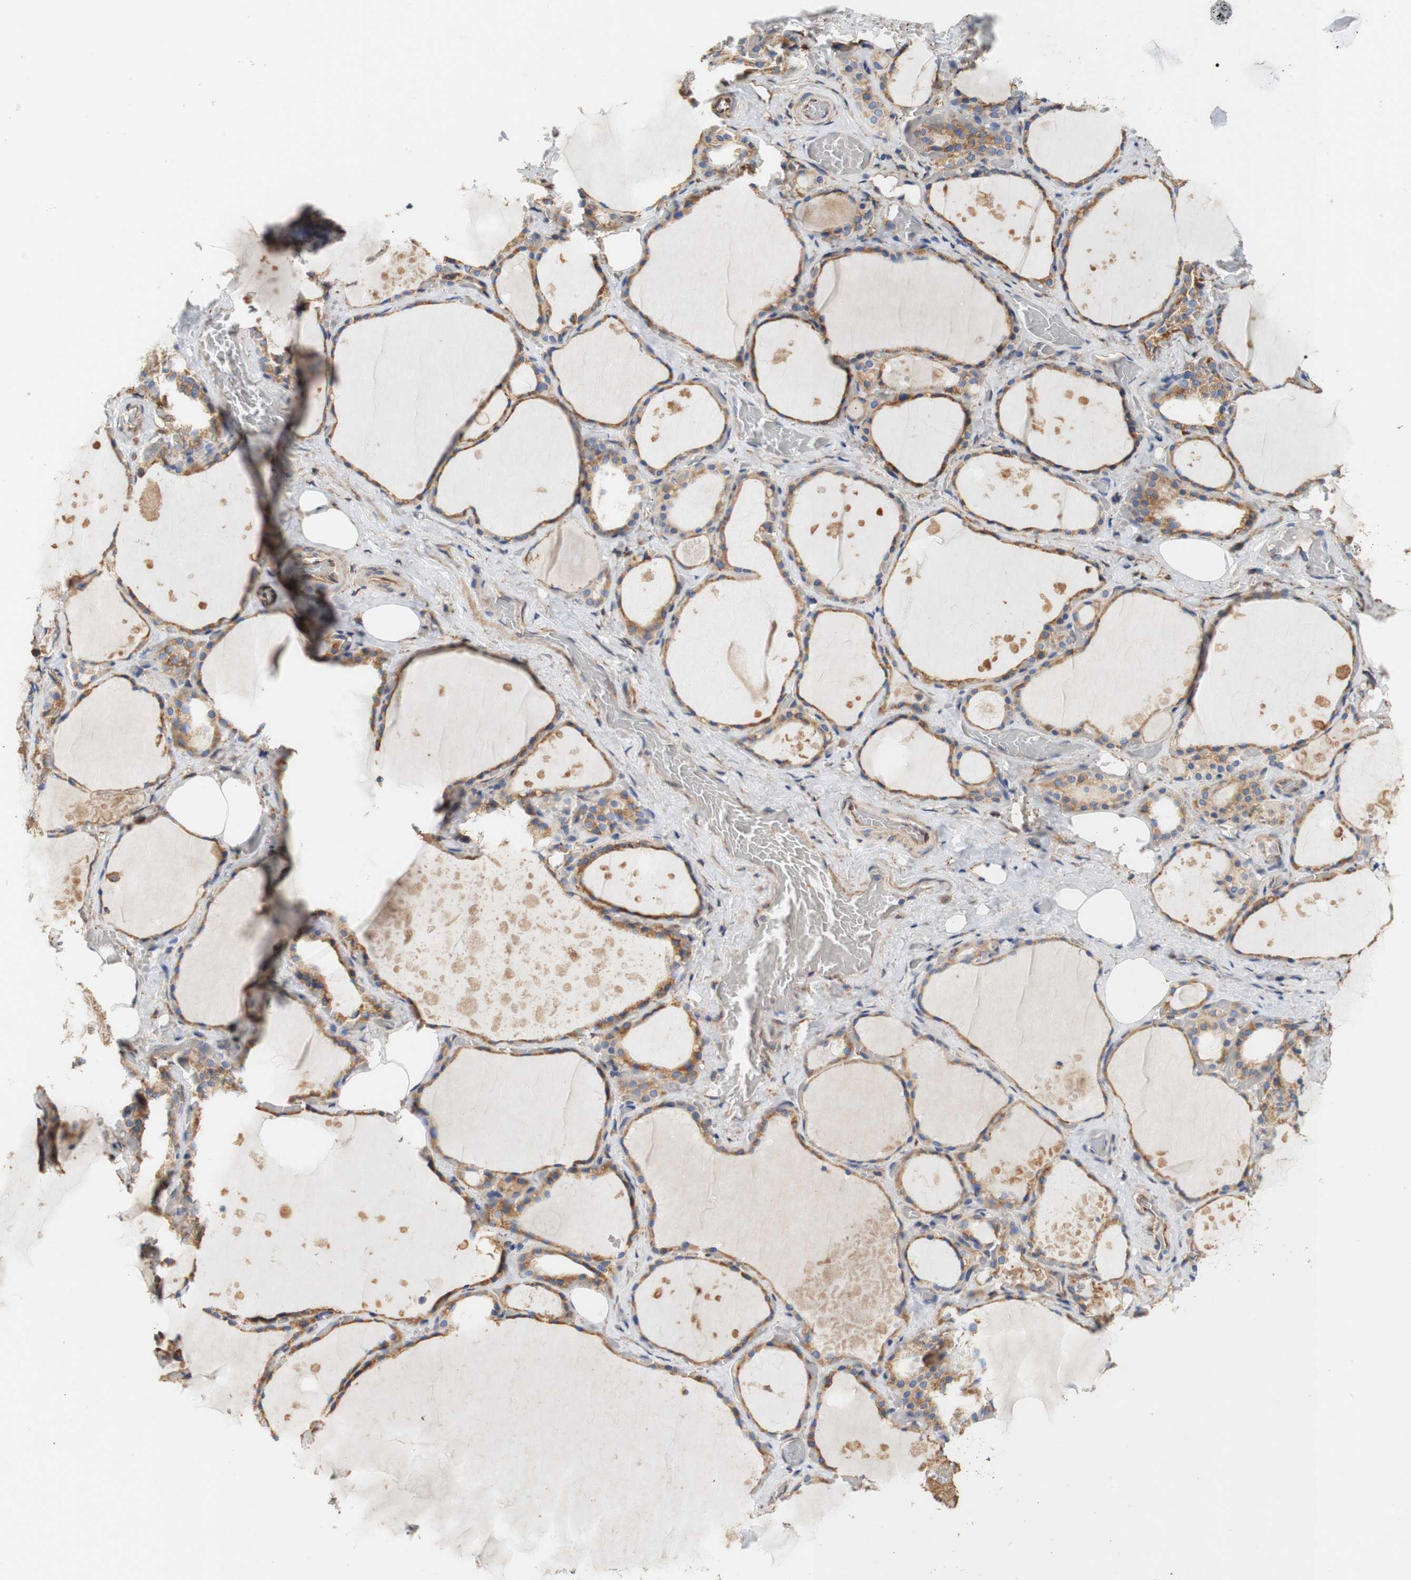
{"staining": {"intensity": "moderate", "quantity": ">75%", "location": "cytoplasmic/membranous"}, "tissue": "thyroid gland", "cell_type": "Glandular cells", "image_type": "normal", "snomed": [{"axis": "morphology", "description": "Normal tissue, NOS"}, {"axis": "topography", "description": "Thyroid gland"}], "caption": "A brown stain labels moderate cytoplasmic/membranous staining of a protein in glandular cells of normal thyroid gland. (DAB IHC, brown staining for protein, blue staining for nuclei).", "gene": "EIF2AK4", "patient": {"sex": "male", "age": 61}}